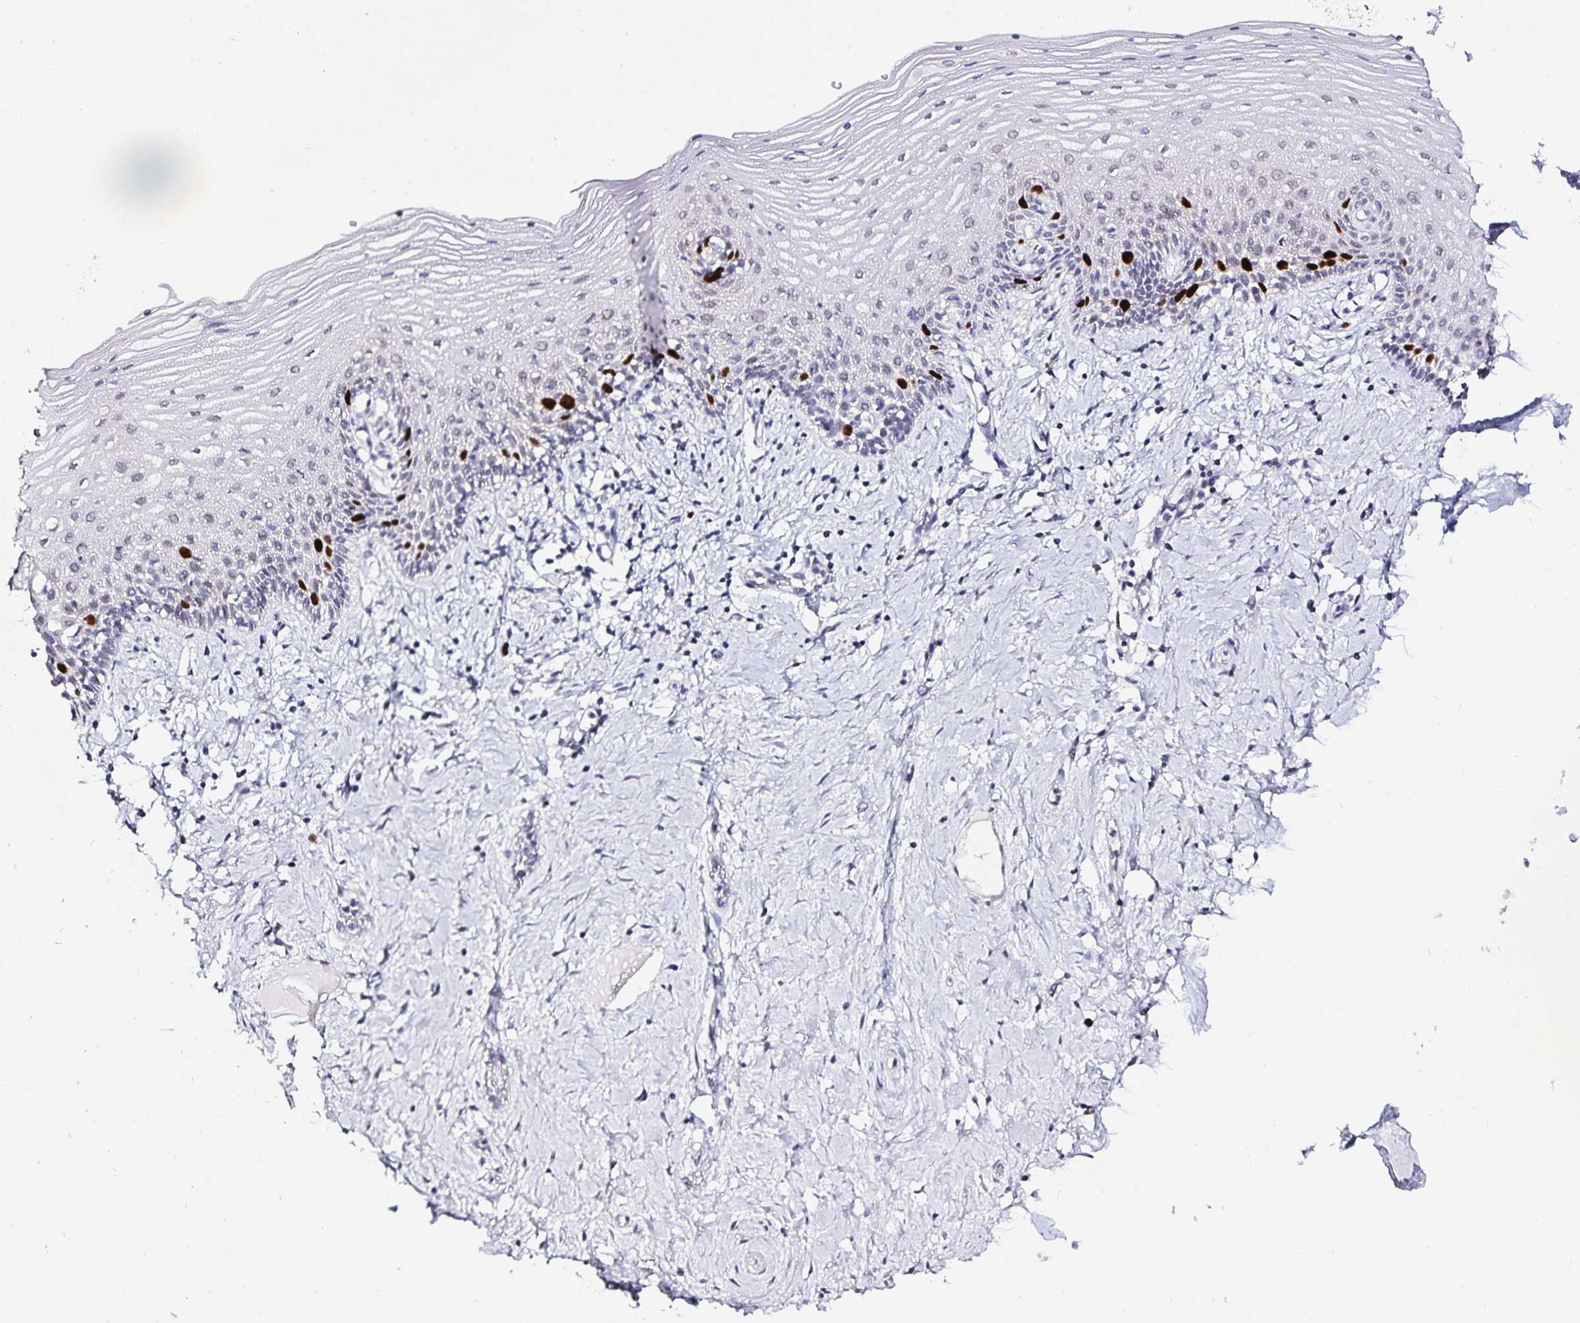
{"staining": {"intensity": "strong", "quantity": "<25%", "location": "nuclear"}, "tissue": "vagina", "cell_type": "Squamous epithelial cells", "image_type": "normal", "snomed": [{"axis": "morphology", "description": "Normal tissue, NOS"}, {"axis": "topography", "description": "Vagina"}], "caption": "Vagina stained for a protein (brown) exhibits strong nuclear positive positivity in about <25% of squamous epithelial cells.", "gene": "ANLN", "patient": {"sex": "female", "age": 42}}